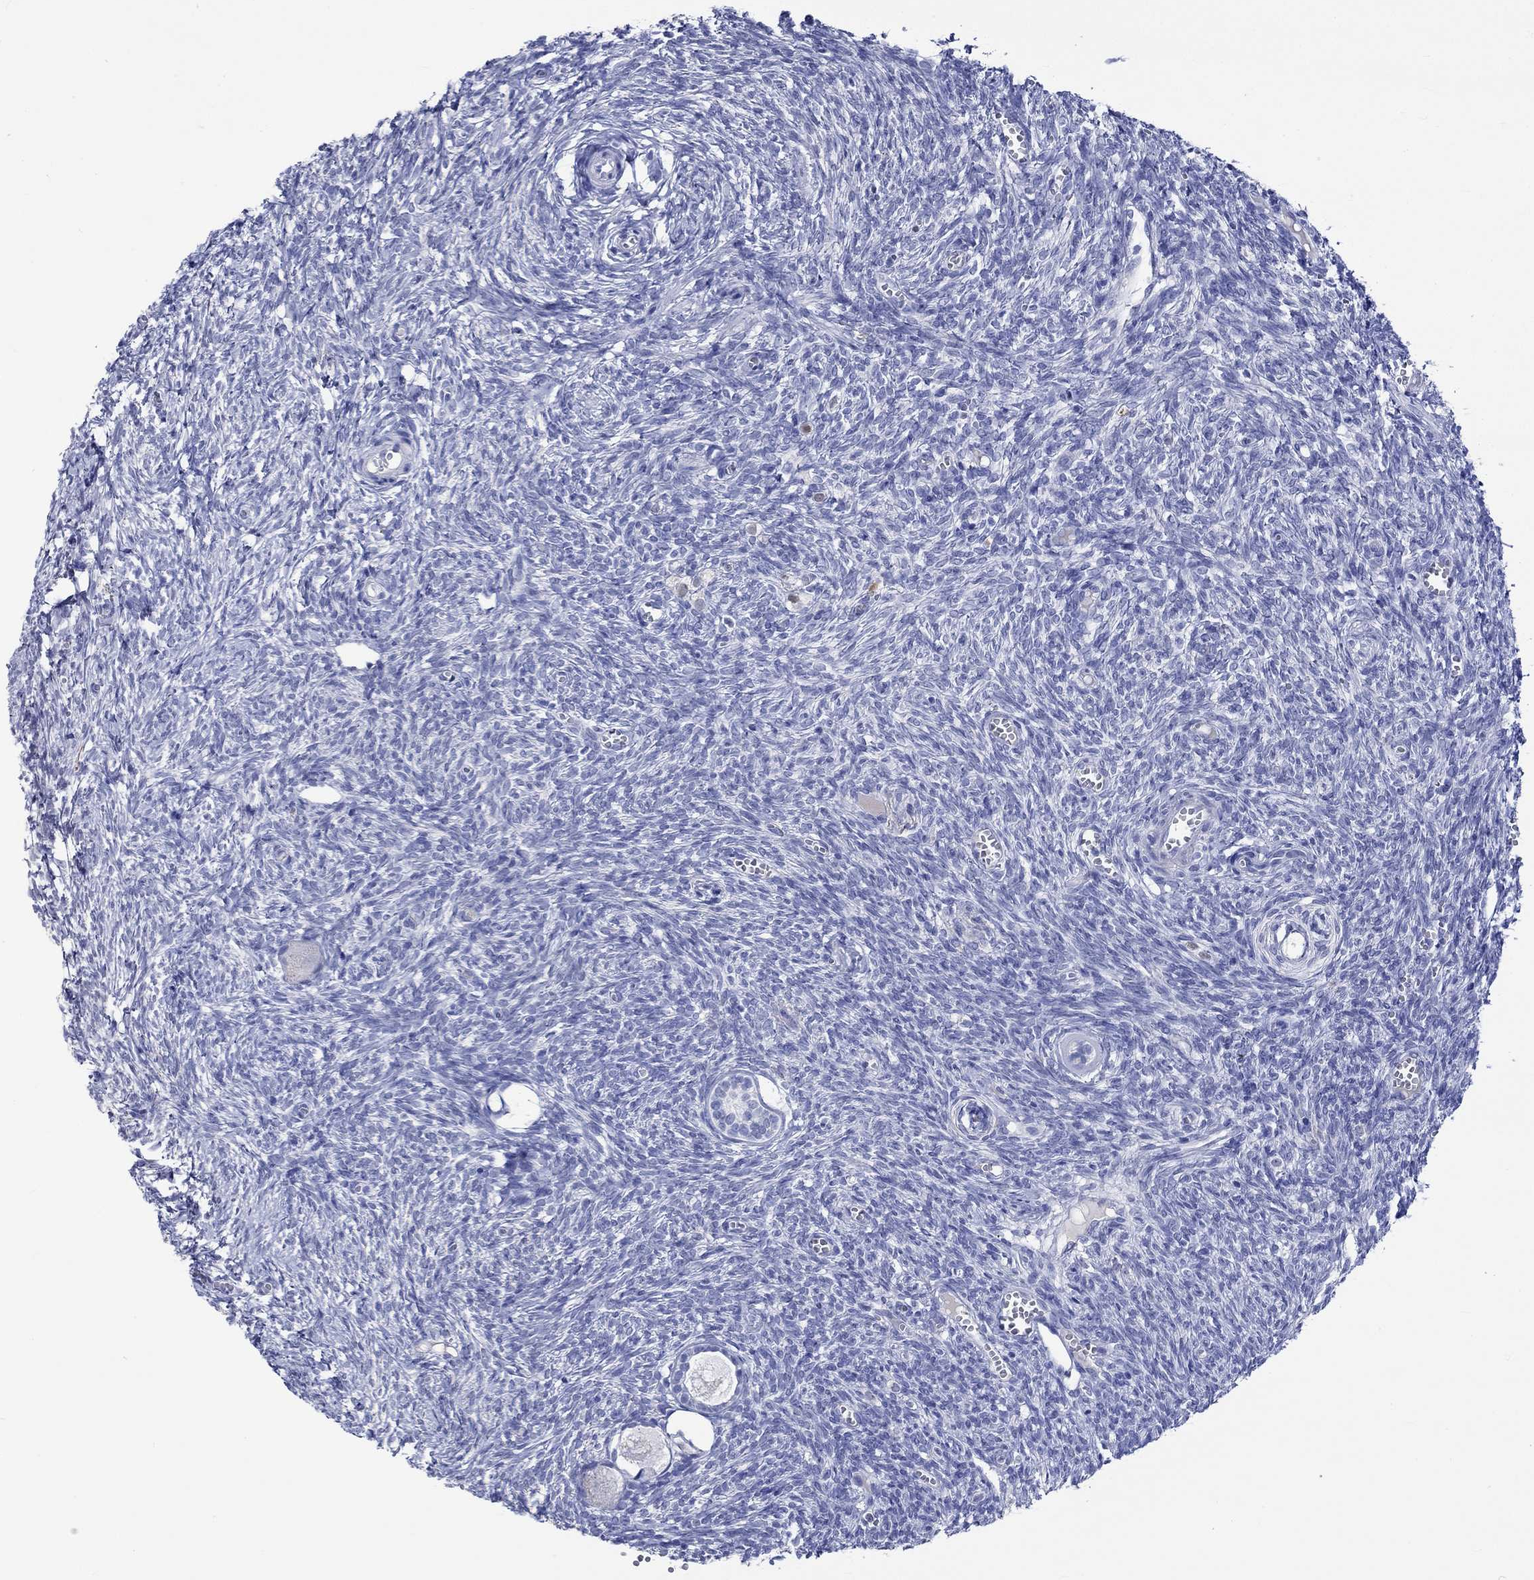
{"staining": {"intensity": "negative", "quantity": "none", "location": "none"}, "tissue": "ovary", "cell_type": "Follicle cells", "image_type": "normal", "snomed": [{"axis": "morphology", "description": "Normal tissue, NOS"}, {"axis": "topography", "description": "Ovary"}], "caption": "The histopathology image displays no staining of follicle cells in benign ovary.", "gene": "KLHL35", "patient": {"sex": "female", "age": 43}}